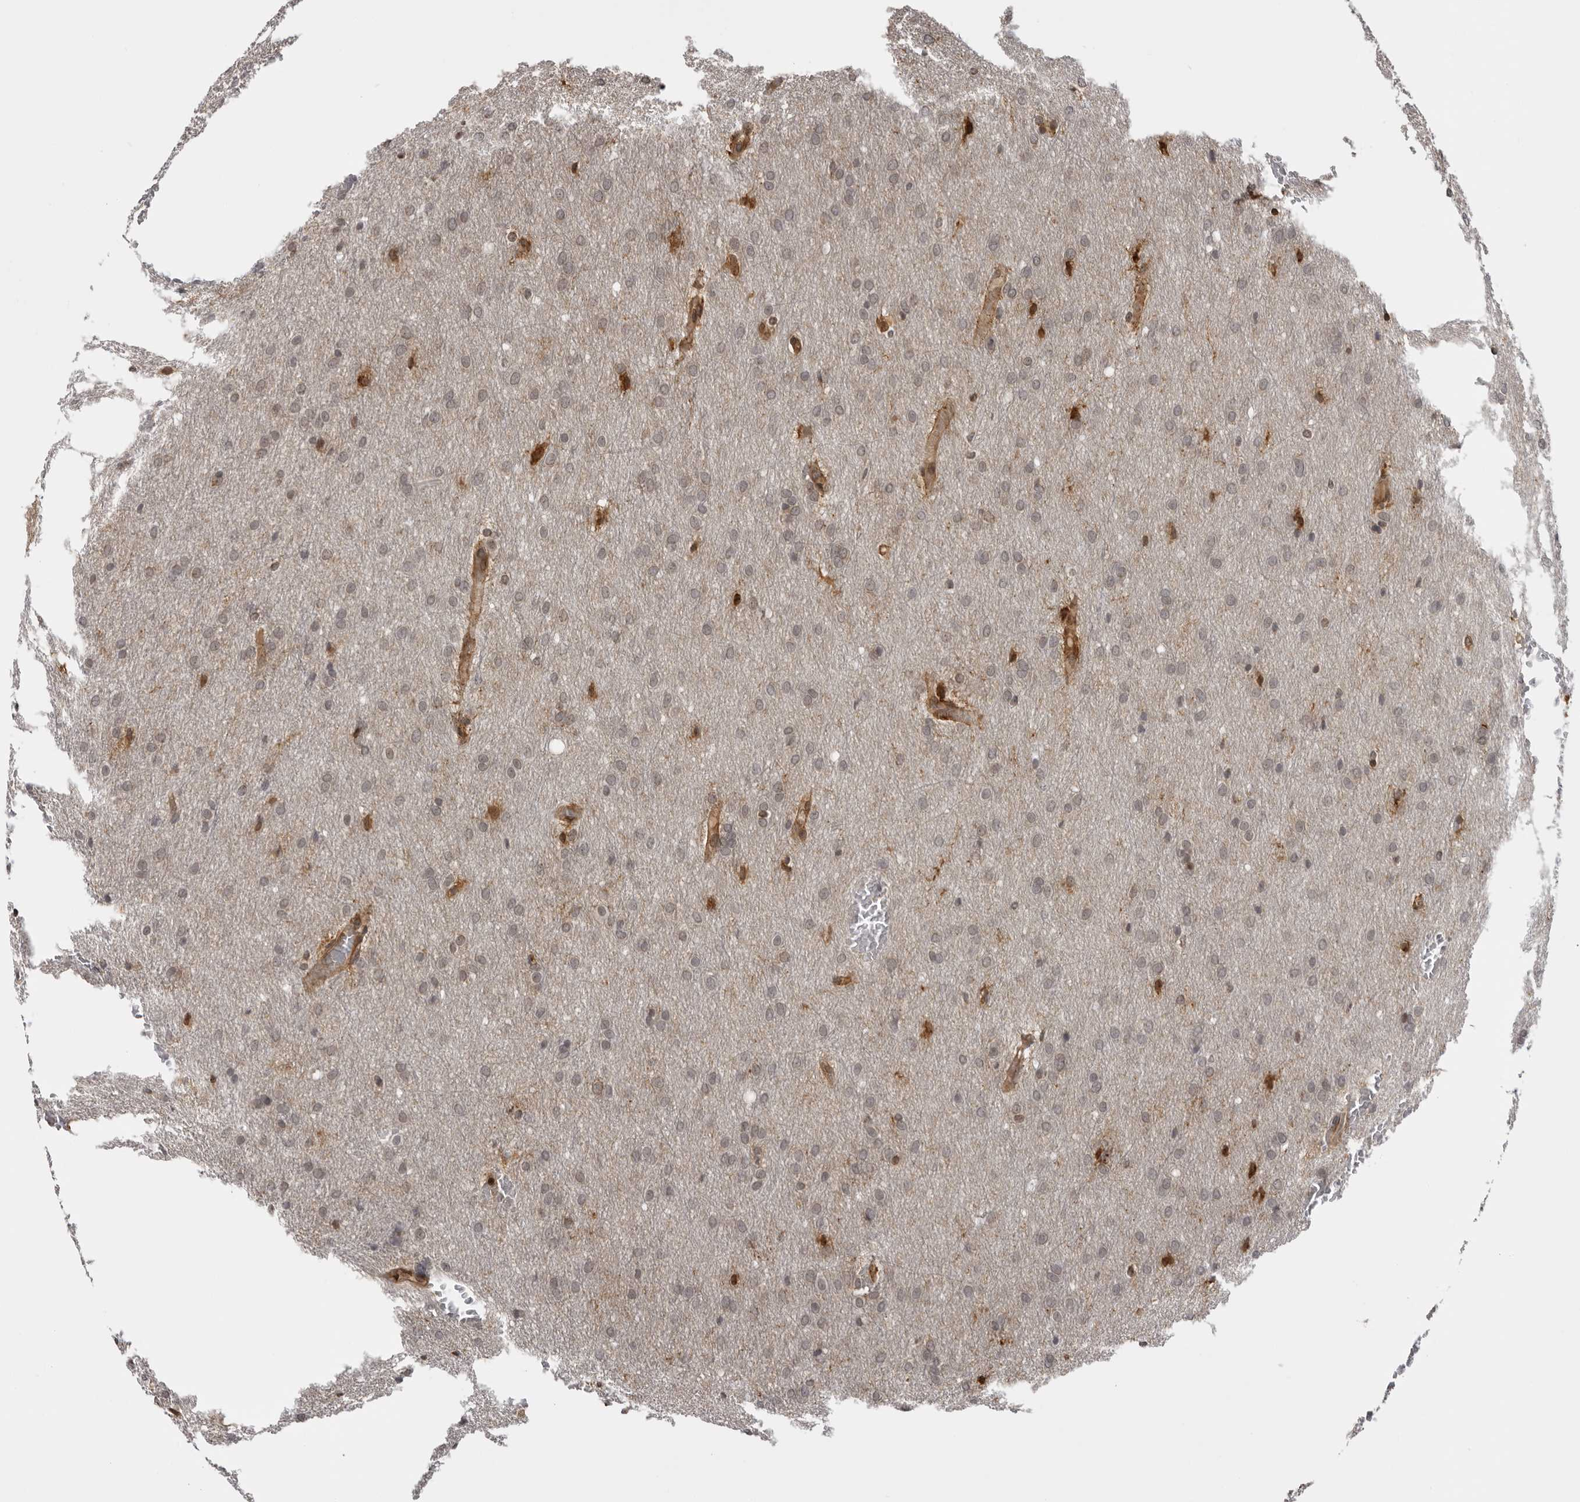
{"staining": {"intensity": "negative", "quantity": "none", "location": "none"}, "tissue": "glioma", "cell_type": "Tumor cells", "image_type": "cancer", "snomed": [{"axis": "morphology", "description": "Glioma, malignant, Low grade"}, {"axis": "topography", "description": "Brain"}], "caption": "This image is of glioma stained with IHC to label a protein in brown with the nuclei are counter-stained blue. There is no positivity in tumor cells.", "gene": "DNAH14", "patient": {"sex": "female", "age": 37}}